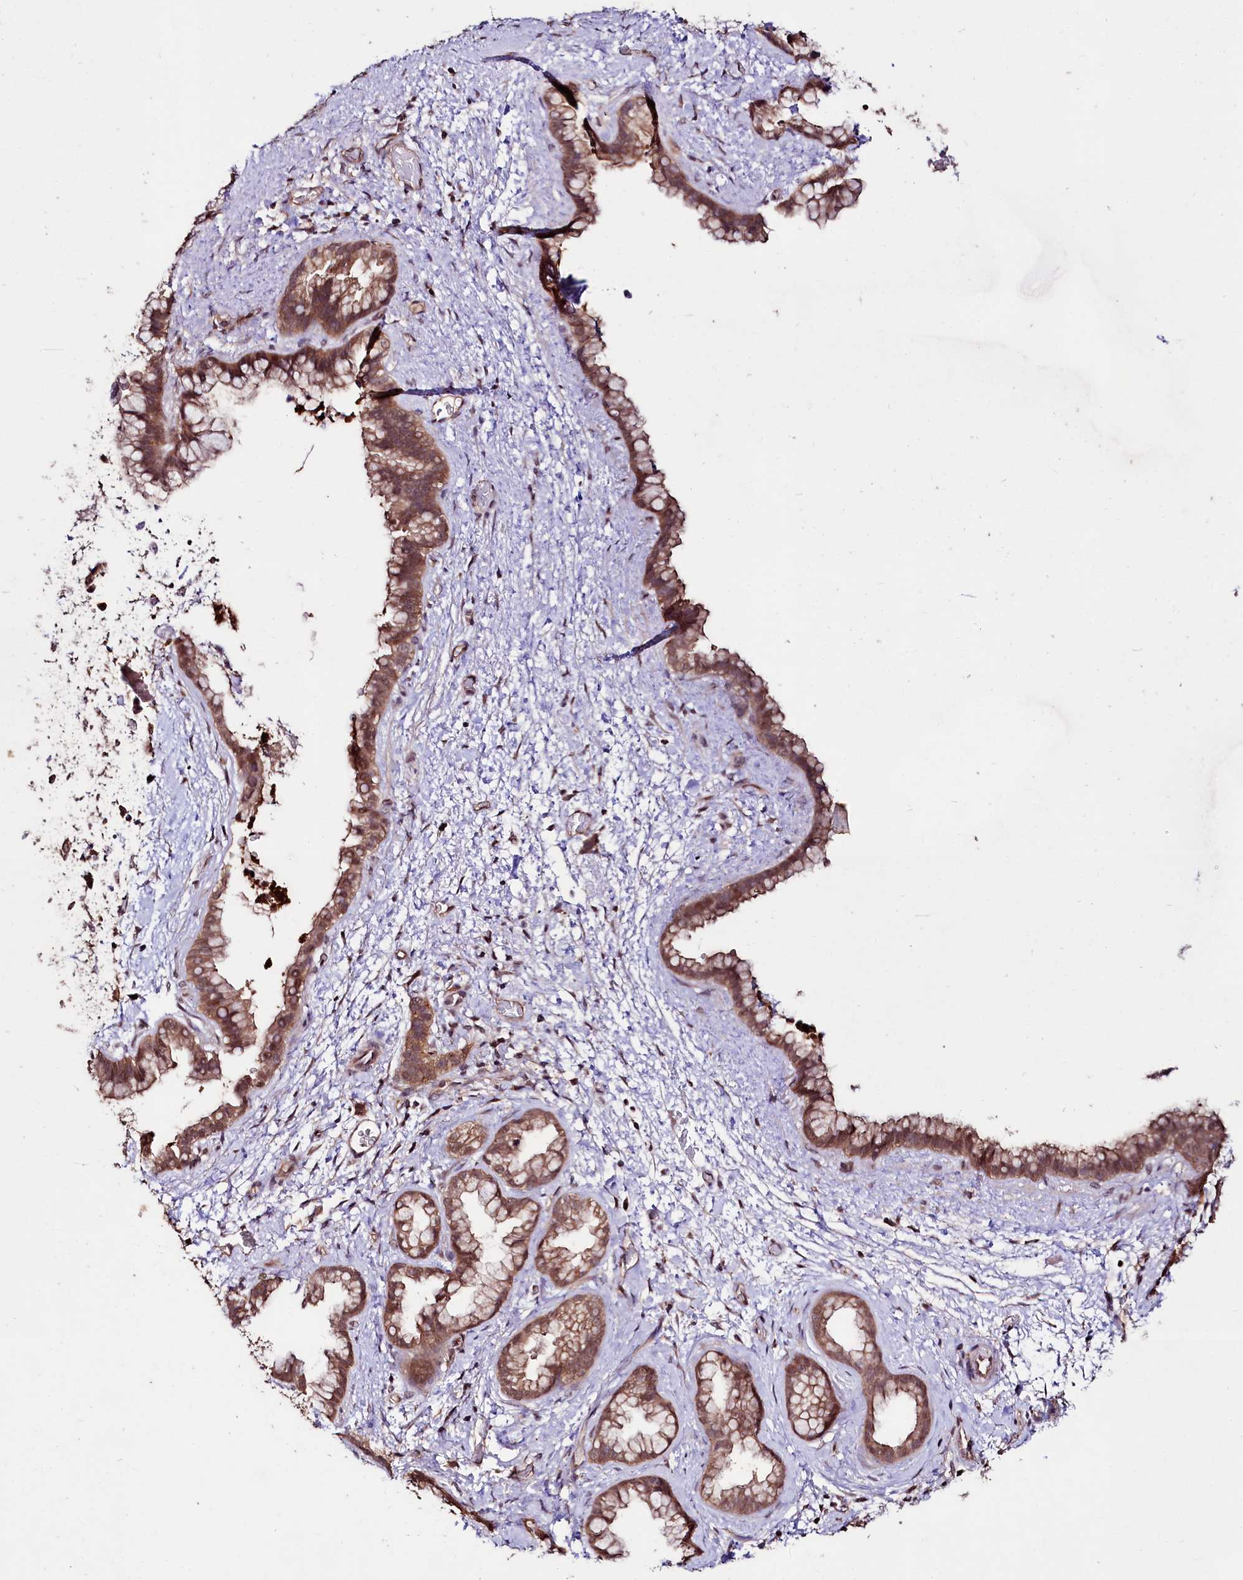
{"staining": {"intensity": "moderate", "quantity": ">75%", "location": "cytoplasmic/membranous"}, "tissue": "pancreatic cancer", "cell_type": "Tumor cells", "image_type": "cancer", "snomed": [{"axis": "morphology", "description": "Adenocarcinoma, NOS"}, {"axis": "topography", "description": "Pancreas"}], "caption": "Pancreatic cancer (adenocarcinoma) stained with IHC demonstrates moderate cytoplasmic/membranous expression in approximately >75% of tumor cells.", "gene": "KLRB1", "patient": {"sex": "female", "age": 78}}